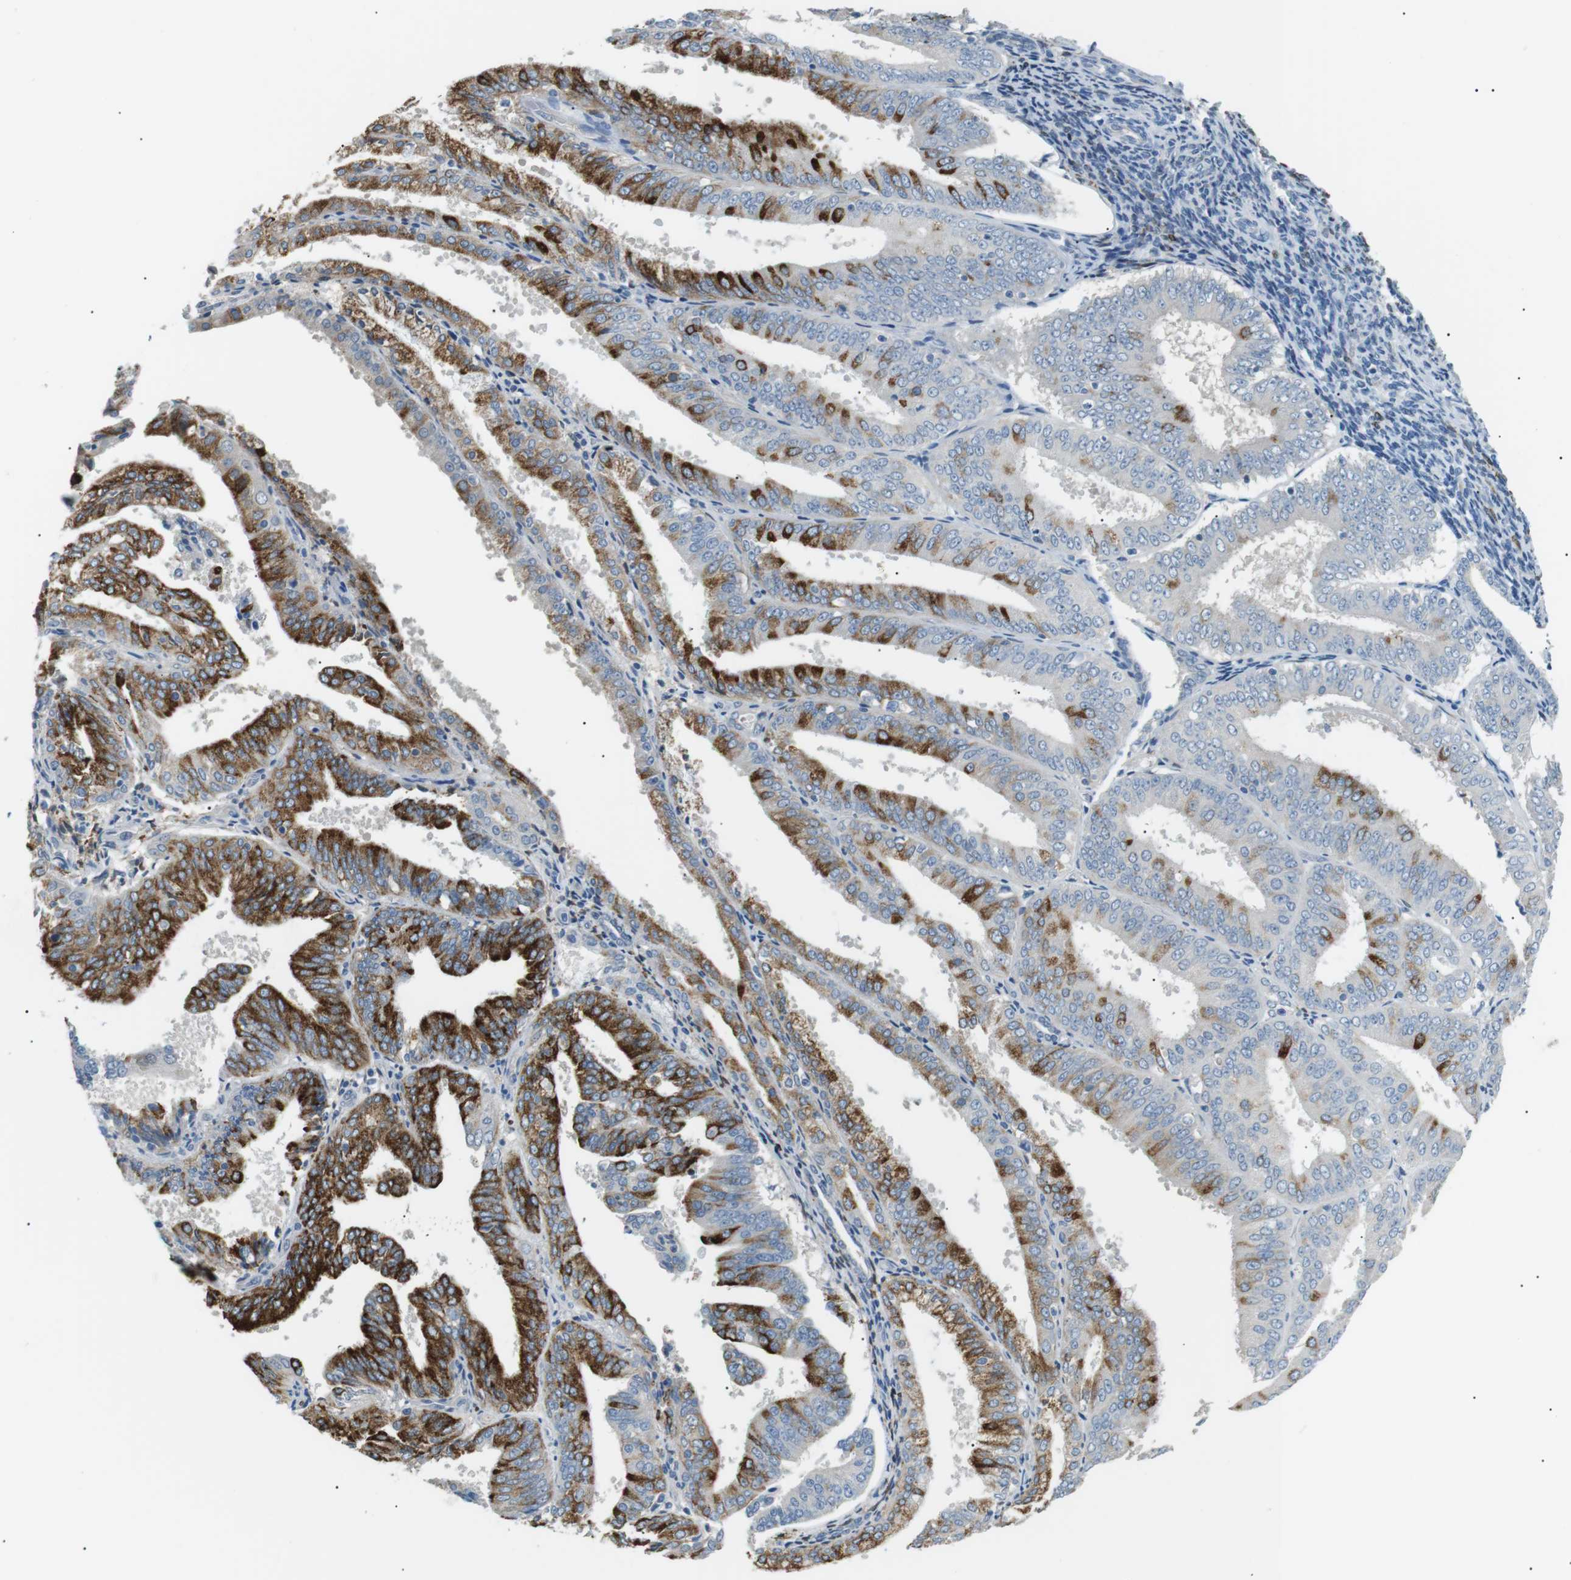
{"staining": {"intensity": "moderate", "quantity": "25%-75%", "location": "cytoplasmic/membranous"}, "tissue": "endometrial cancer", "cell_type": "Tumor cells", "image_type": "cancer", "snomed": [{"axis": "morphology", "description": "Adenocarcinoma, NOS"}, {"axis": "topography", "description": "Endometrium"}], "caption": "DAB (3,3'-diaminobenzidine) immunohistochemical staining of endometrial cancer demonstrates moderate cytoplasmic/membranous protein staining in about 25%-75% of tumor cells. (IHC, brightfield microscopy, high magnification).", "gene": "CDH26", "patient": {"sex": "female", "age": 63}}